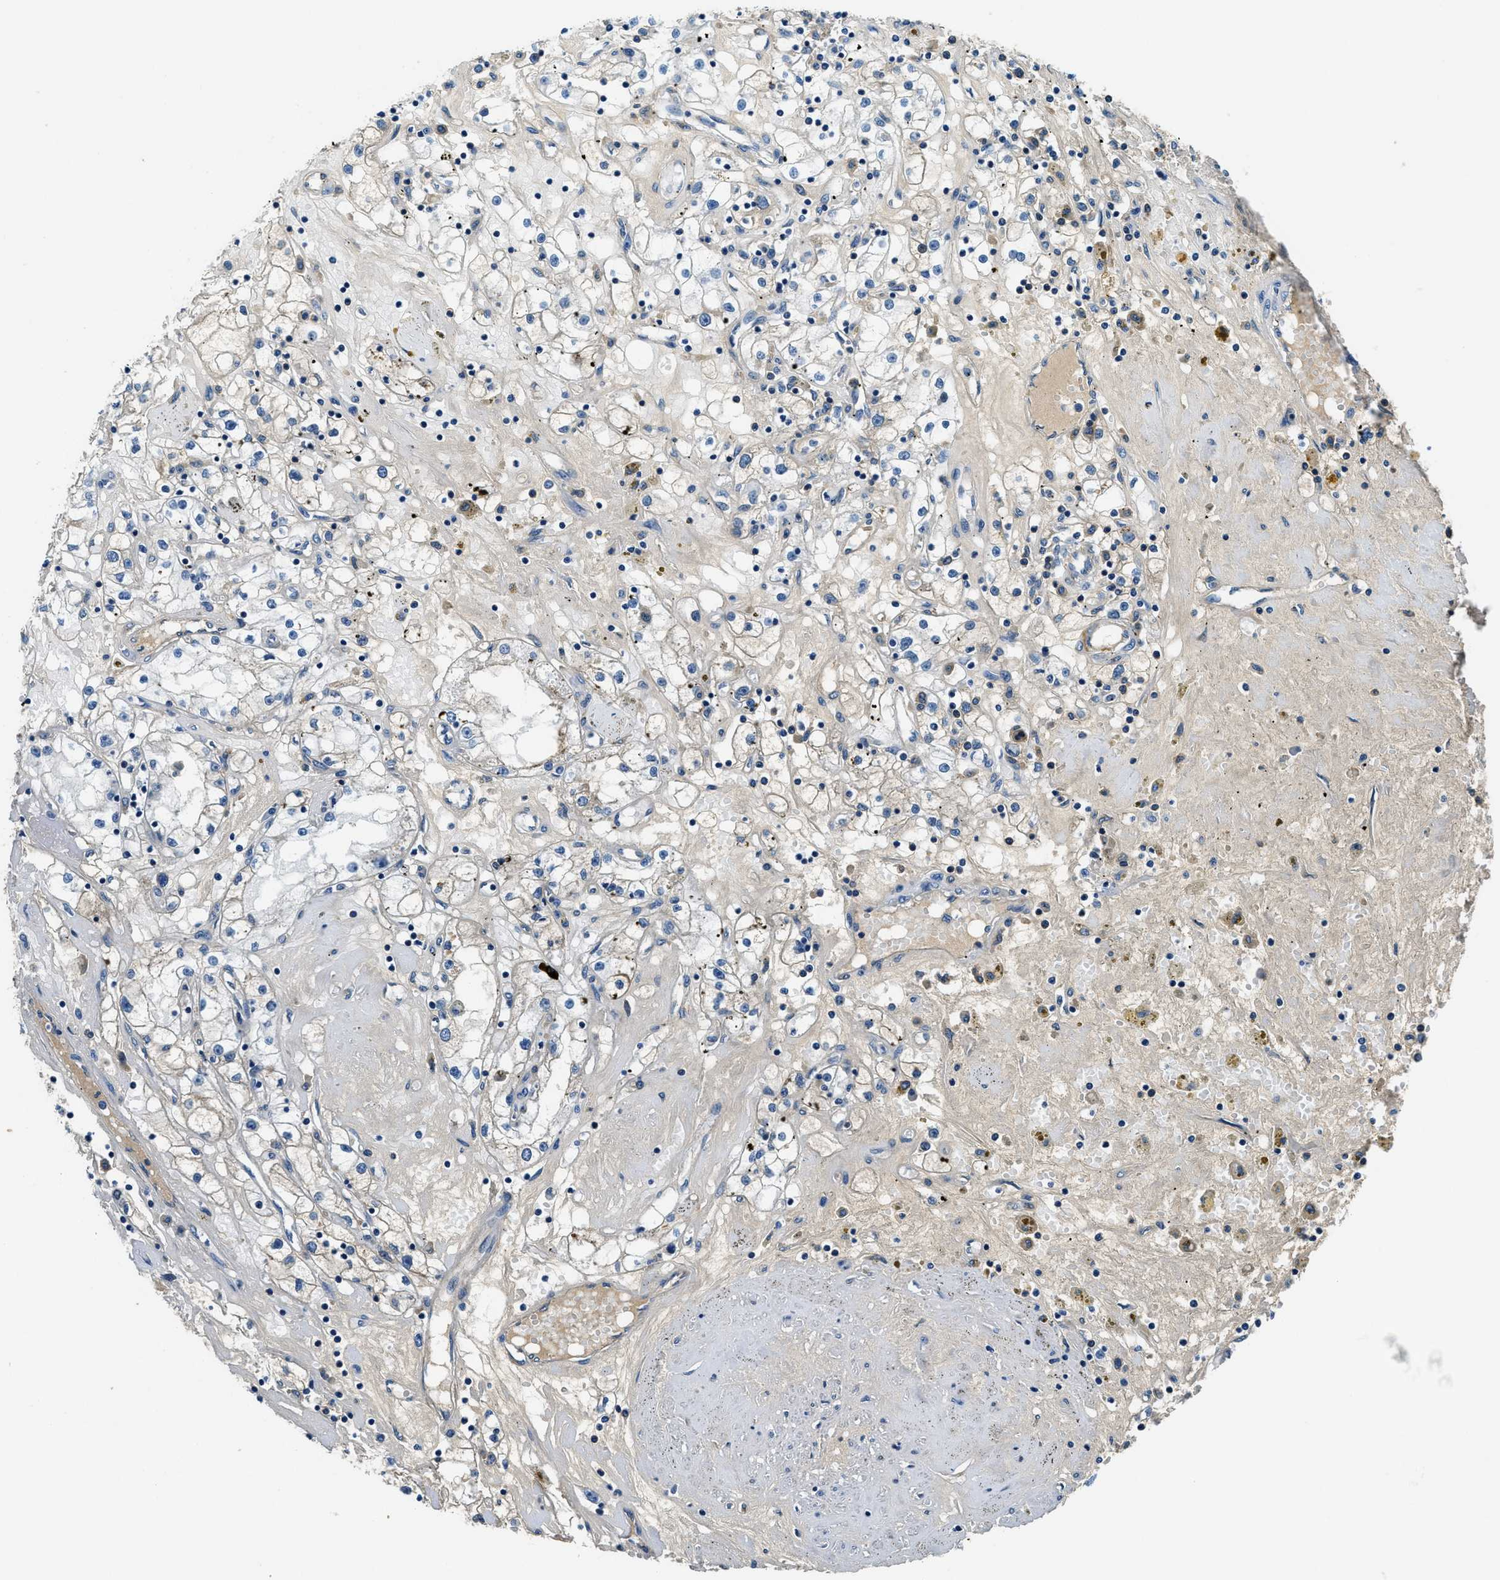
{"staining": {"intensity": "weak", "quantity": "<25%", "location": "cytoplasmic/membranous"}, "tissue": "renal cancer", "cell_type": "Tumor cells", "image_type": "cancer", "snomed": [{"axis": "morphology", "description": "Adenocarcinoma, NOS"}, {"axis": "topography", "description": "Kidney"}], "caption": "High magnification brightfield microscopy of renal cancer stained with DAB (brown) and counterstained with hematoxylin (blue): tumor cells show no significant expression. Nuclei are stained in blue.", "gene": "TMEM186", "patient": {"sex": "male", "age": 56}}